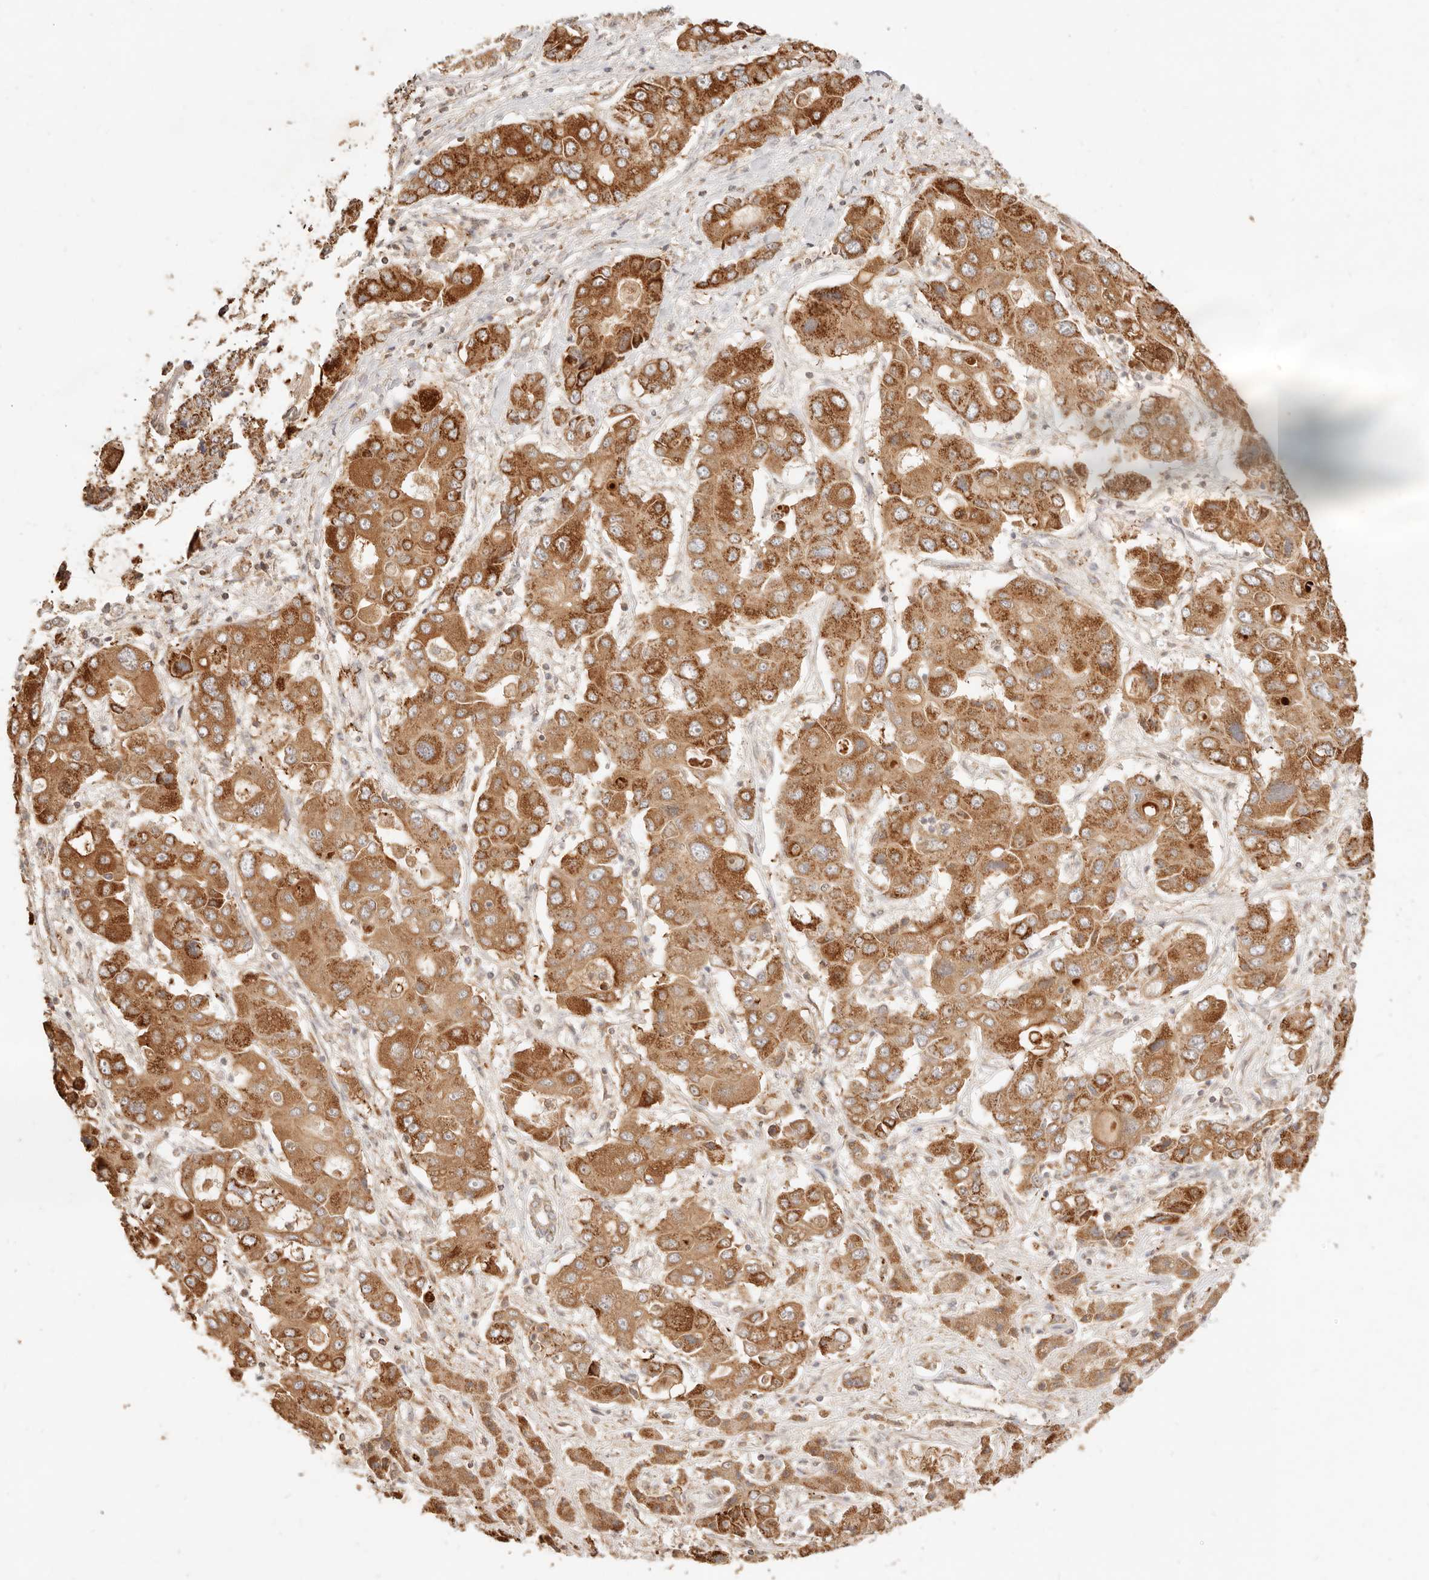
{"staining": {"intensity": "strong", "quantity": ">75%", "location": "cytoplasmic/membranous"}, "tissue": "liver cancer", "cell_type": "Tumor cells", "image_type": "cancer", "snomed": [{"axis": "morphology", "description": "Cholangiocarcinoma"}, {"axis": "topography", "description": "Liver"}], "caption": "This micrograph demonstrates immunohistochemistry staining of human liver cancer (cholangiocarcinoma), with high strong cytoplasmic/membranous positivity in about >75% of tumor cells.", "gene": "CPLANE2", "patient": {"sex": "male", "age": 67}}